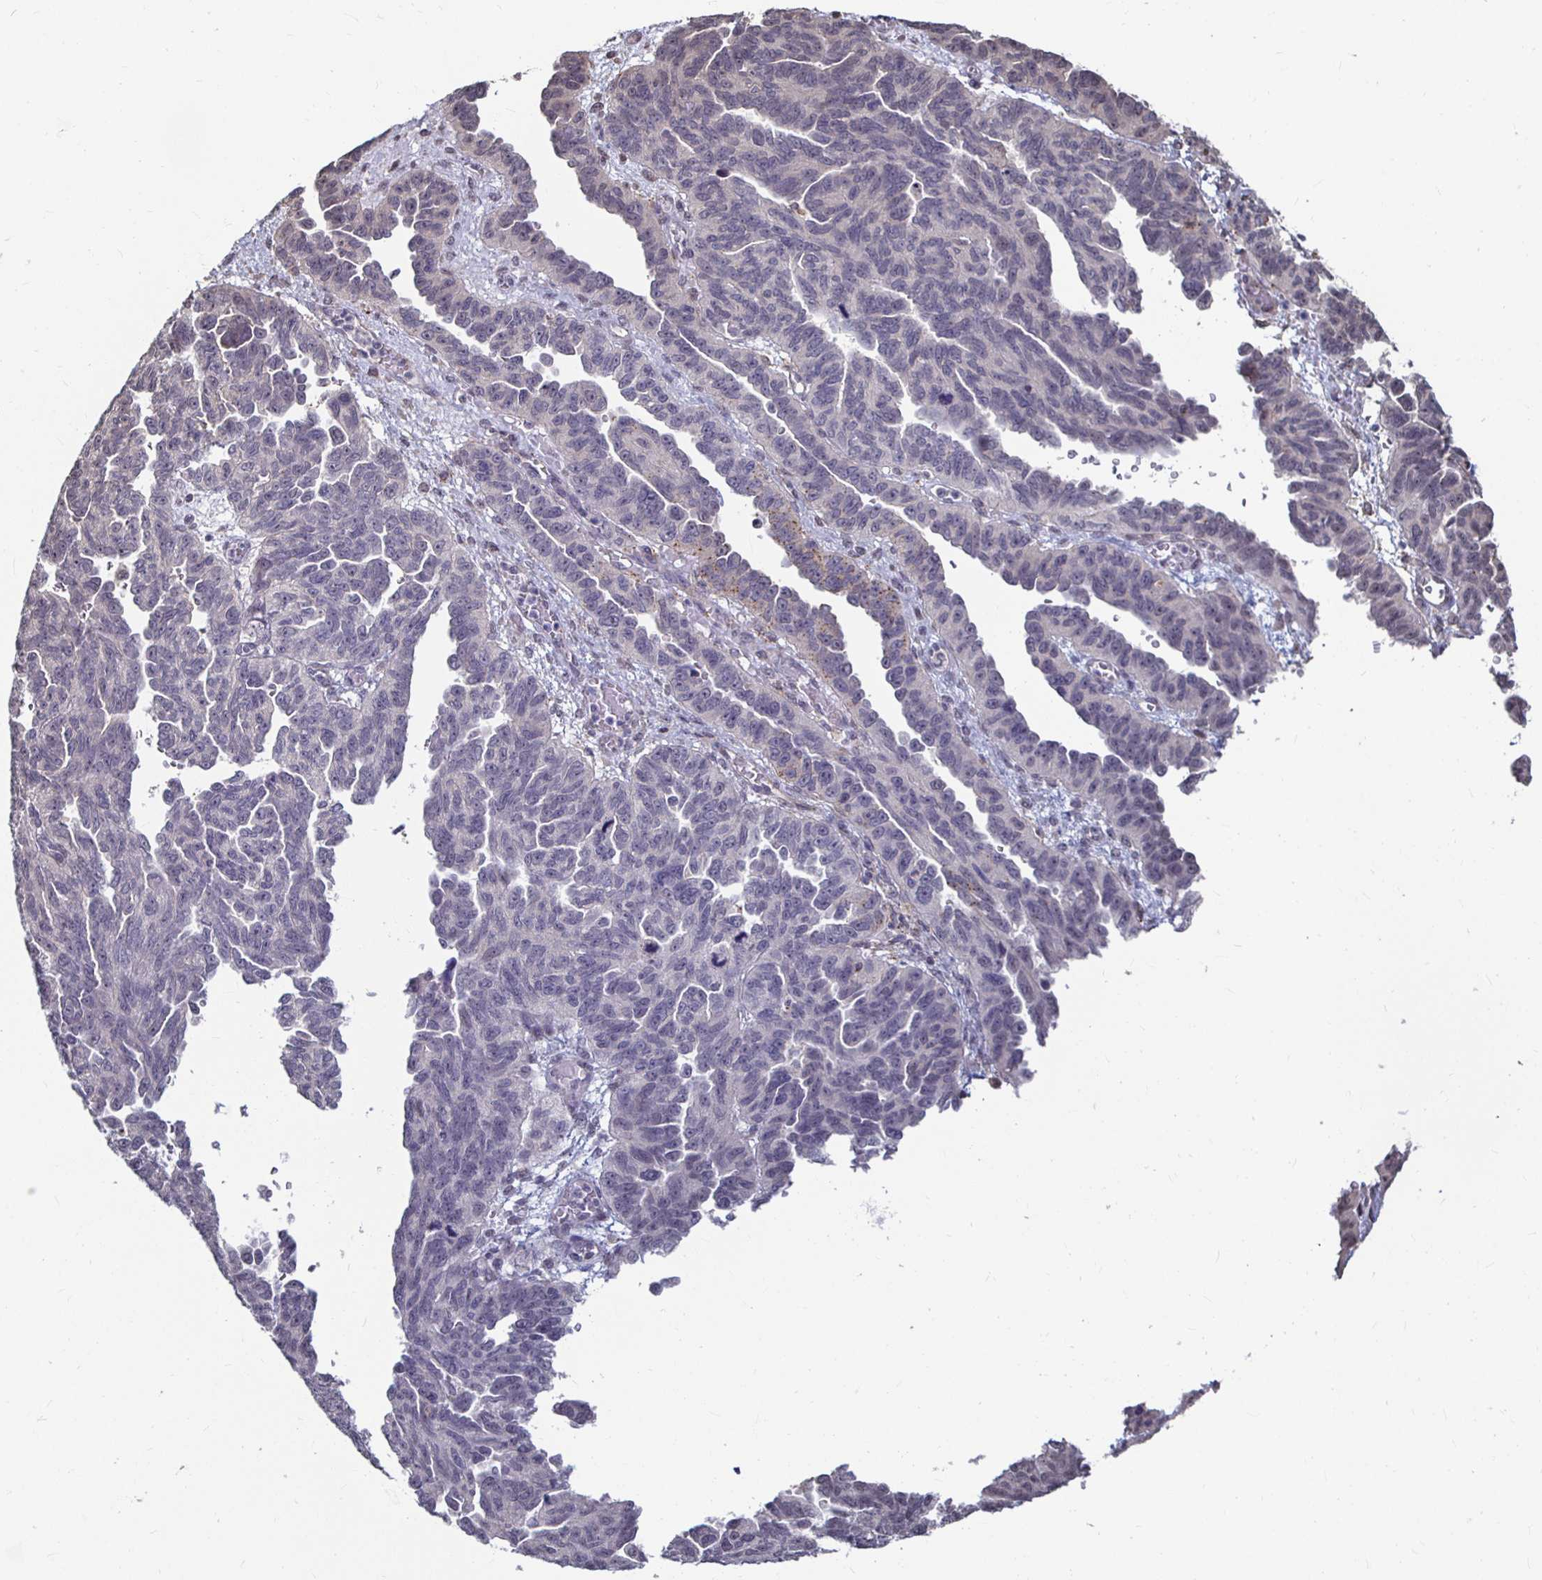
{"staining": {"intensity": "weak", "quantity": "<25%", "location": "cytoplasmic/membranous"}, "tissue": "ovarian cancer", "cell_type": "Tumor cells", "image_type": "cancer", "snomed": [{"axis": "morphology", "description": "Cystadenocarcinoma, serous, NOS"}, {"axis": "topography", "description": "Ovary"}], "caption": "Tumor cells are negative for protein expression in human ovarian cancer. (DAB (3,3'-diaminobenzidine) immunohistochemistry visualized using brightfield microscopy, high magnification).", "gene": "CAPN11", "patient": {"sex": "female", "age": 64}}